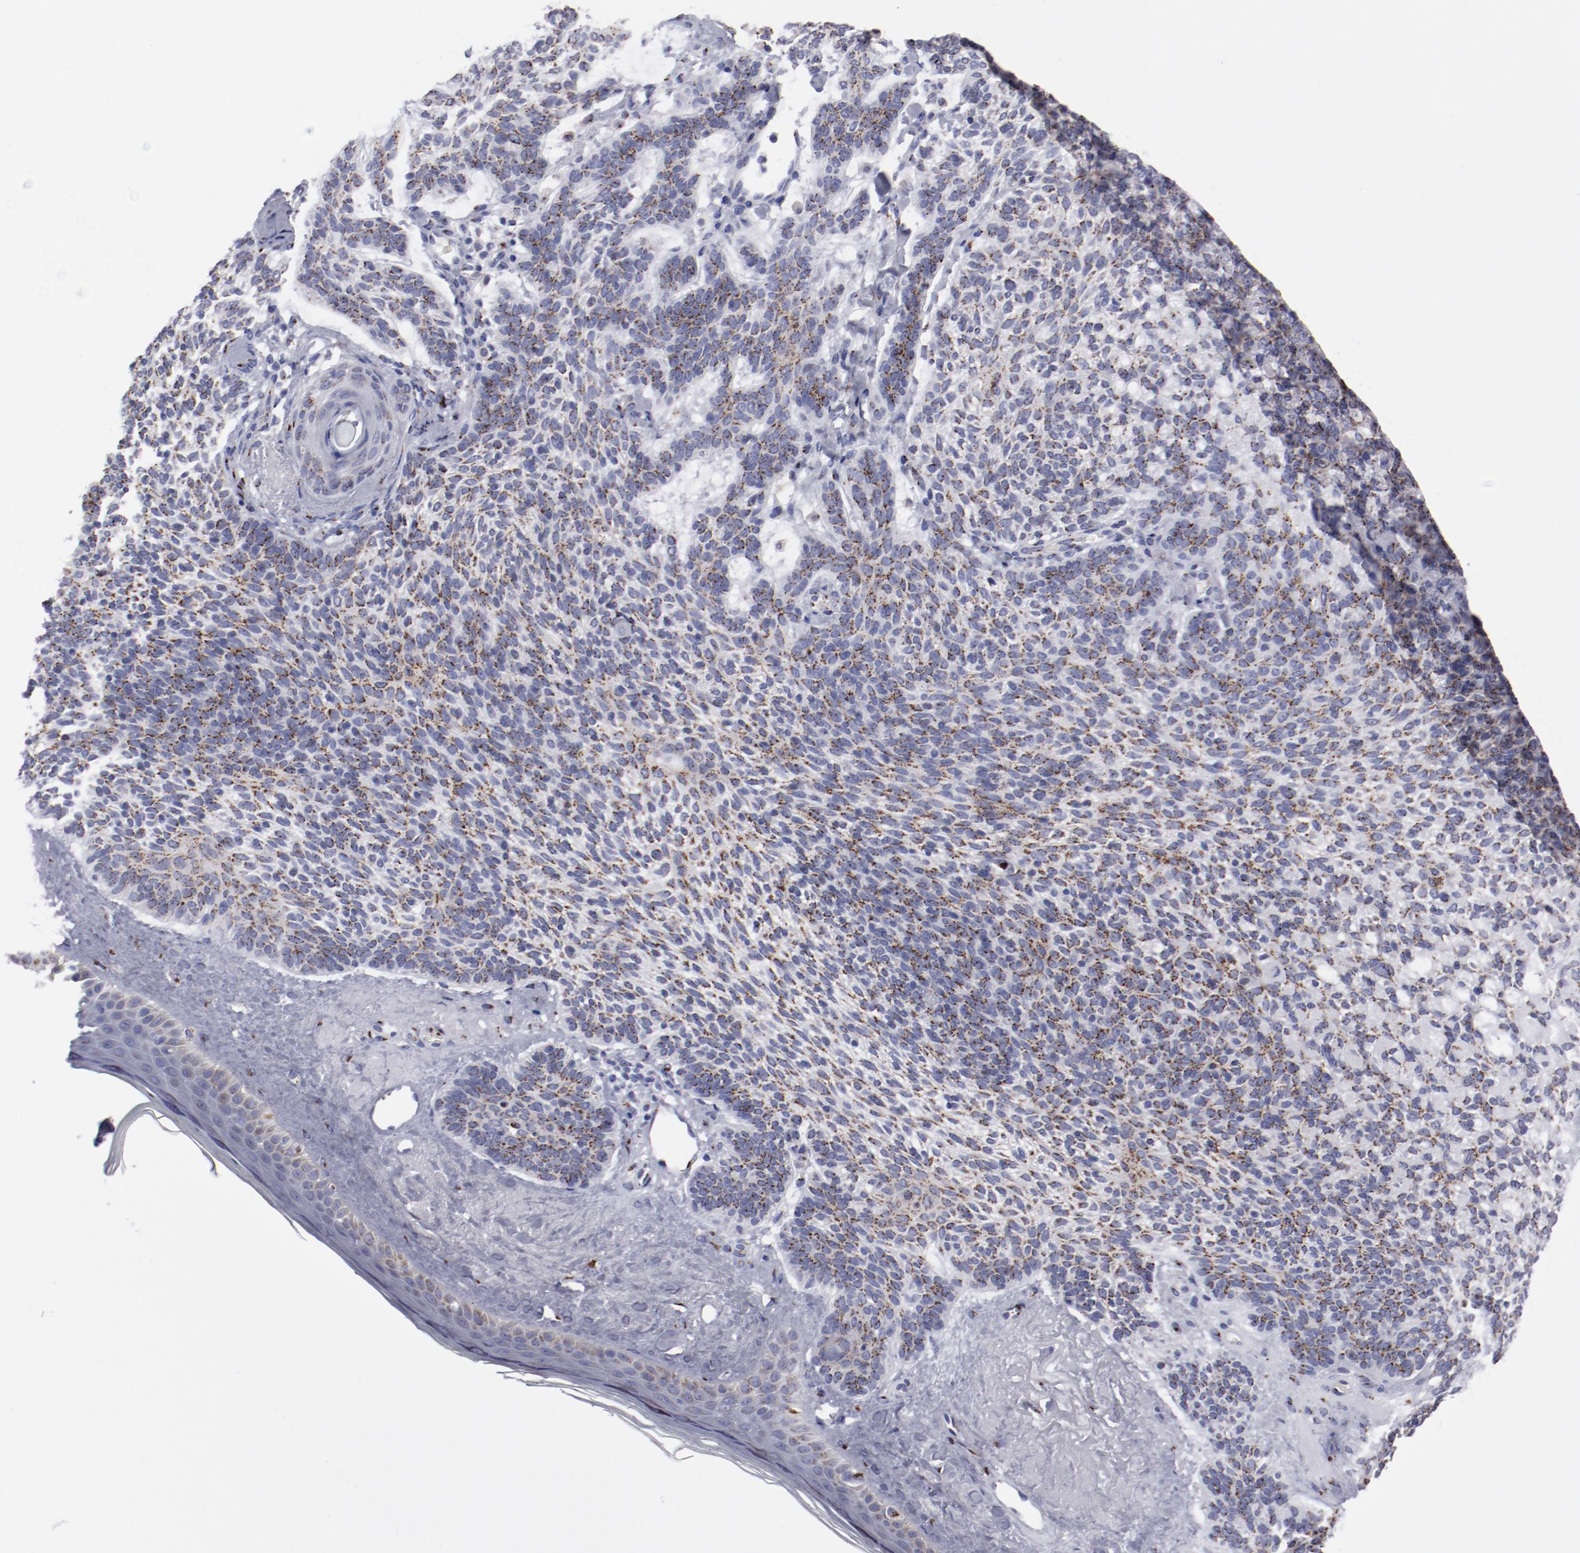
{"staining": {"intensity": "strong", "quantity": ">75%", "location": "cytoplasmic/membranous"}, "tissue": "skin cancer", "cell_type": "Tumor cells", "image_type": "cancer", "snomed": [{"axis": "morphology", "description": "Normal tissue, NOS"}, {"axis": "morphology", "description": "Basal cell carcinoma"}, {"axis": "topography", "description": "Skin"}], "caption": "Protein staining of skin basal cell carcinoma tissue exhibits strong cytoplasmic/membranous staining in approximately >75% of tumor cells.", "gene": "GOLIM4", "patient": {"sex": "female", "age": 70}}